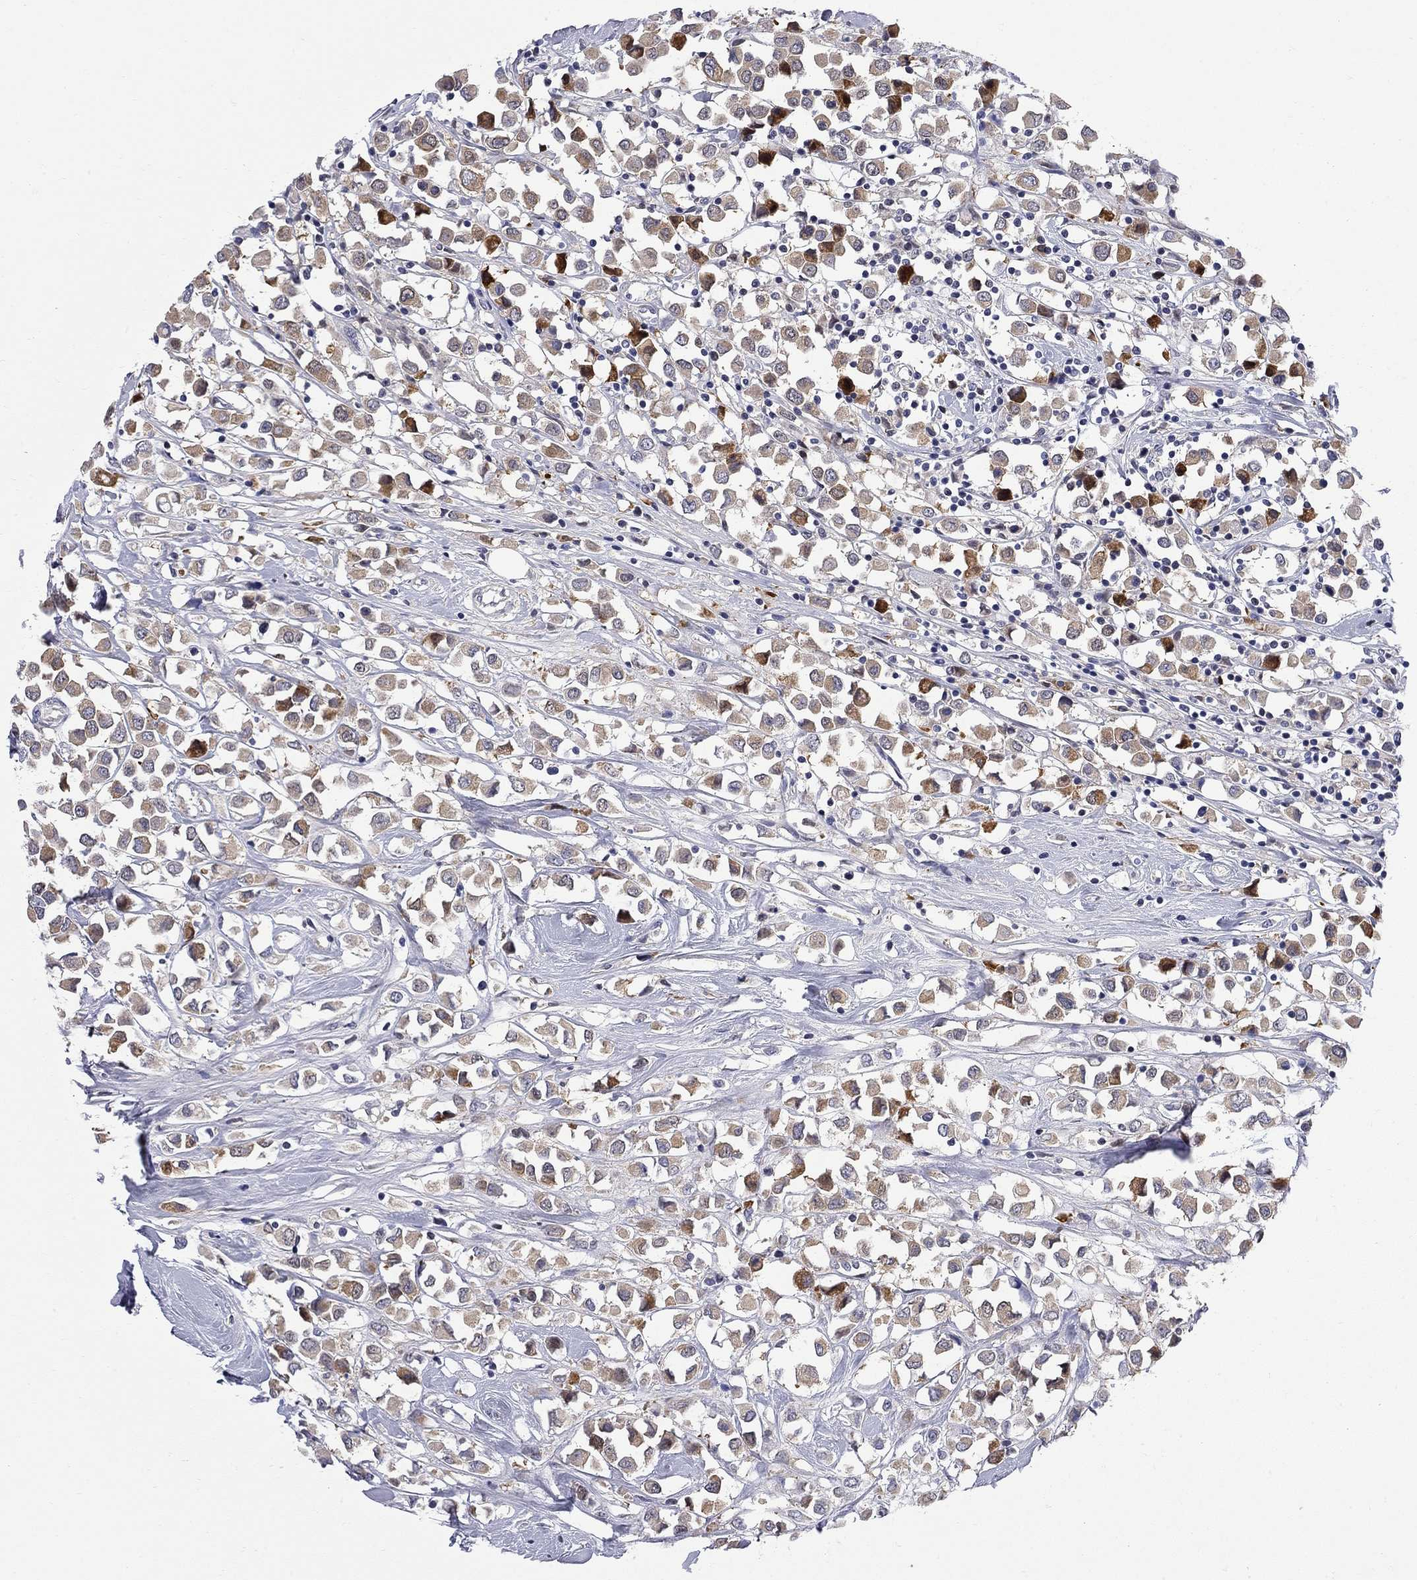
{"staining": {"intensity": "moderate", "quantity": ">75%", "location": "cytoplasmic/membranous"}, "tissue": "breast cancer", "cell_type": "Tumor cells", "image_type": "cancer", "snomed": [{"axis": "morphology", "description": "Duct carcinoma"}, {"axis": "topography", "description": "Breast"}], "caption": "Immunohistochemistry (IHC) (DAB) staining of human invasive ductal carcinoma (breast) exhibits moderate cytoplasmic/membranous protein positivity in about >75% of tumor cells.", "gene": "GALNT8", "patient": {"sex": "female", "age": 61}}